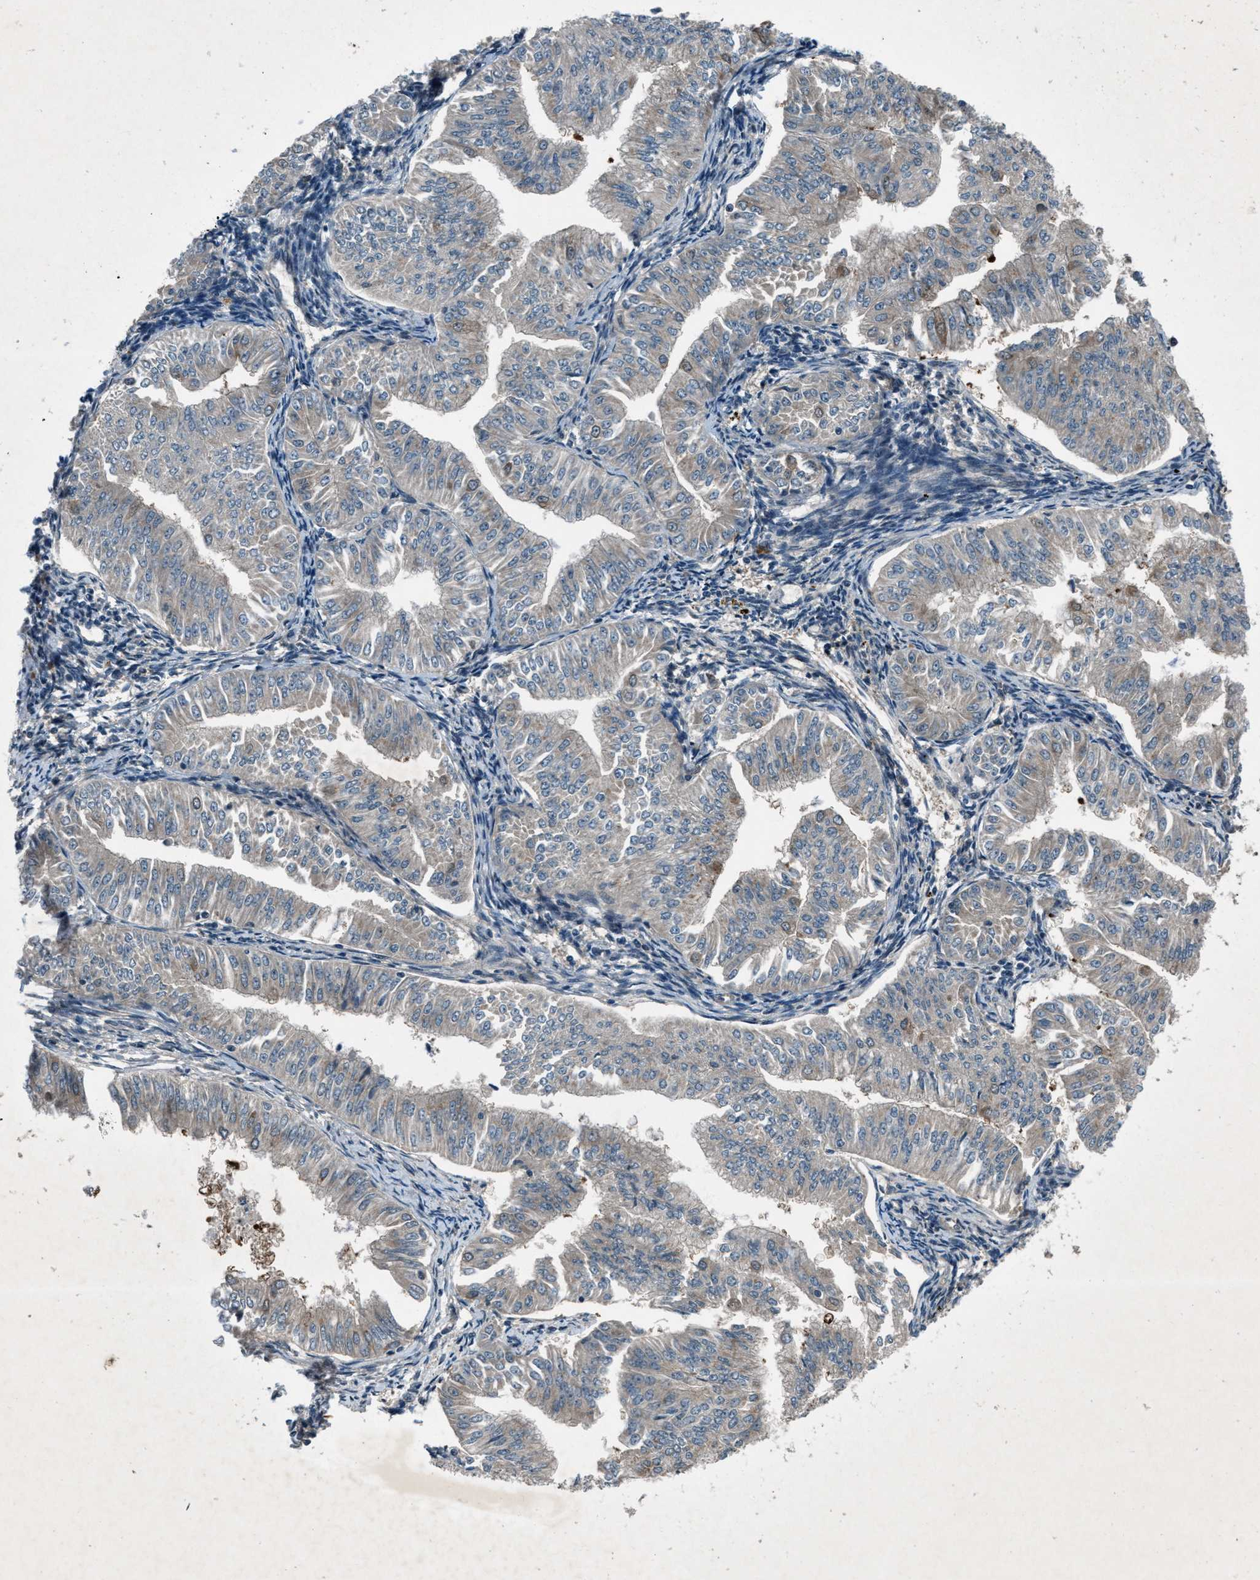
{"staining": {"intensity": "moderate", "quantity": "<25%", "location": "cytoplasmic/membranous"}, "tissue": "endometrial cancer", "cell_type": "Tumor cells", "image_type": "cancer", "snomed": [{"axis": "morphology", "description": "Normal tissue, NOS"}, {"axis": "morphology", "description": "Adenocarcinoma, NOS"}, {"axis": "topography", "description": "Endometrium"}], "caption": "Immunohistochemical staining of human adenocarcinoma (endometrial) demonstrates low levels of moderate cytoplasmic/membranous staining in approximately <25% of tumor cells.", "gene": "EPSTI1", "patient": {"sex": "female", "age": 53}}